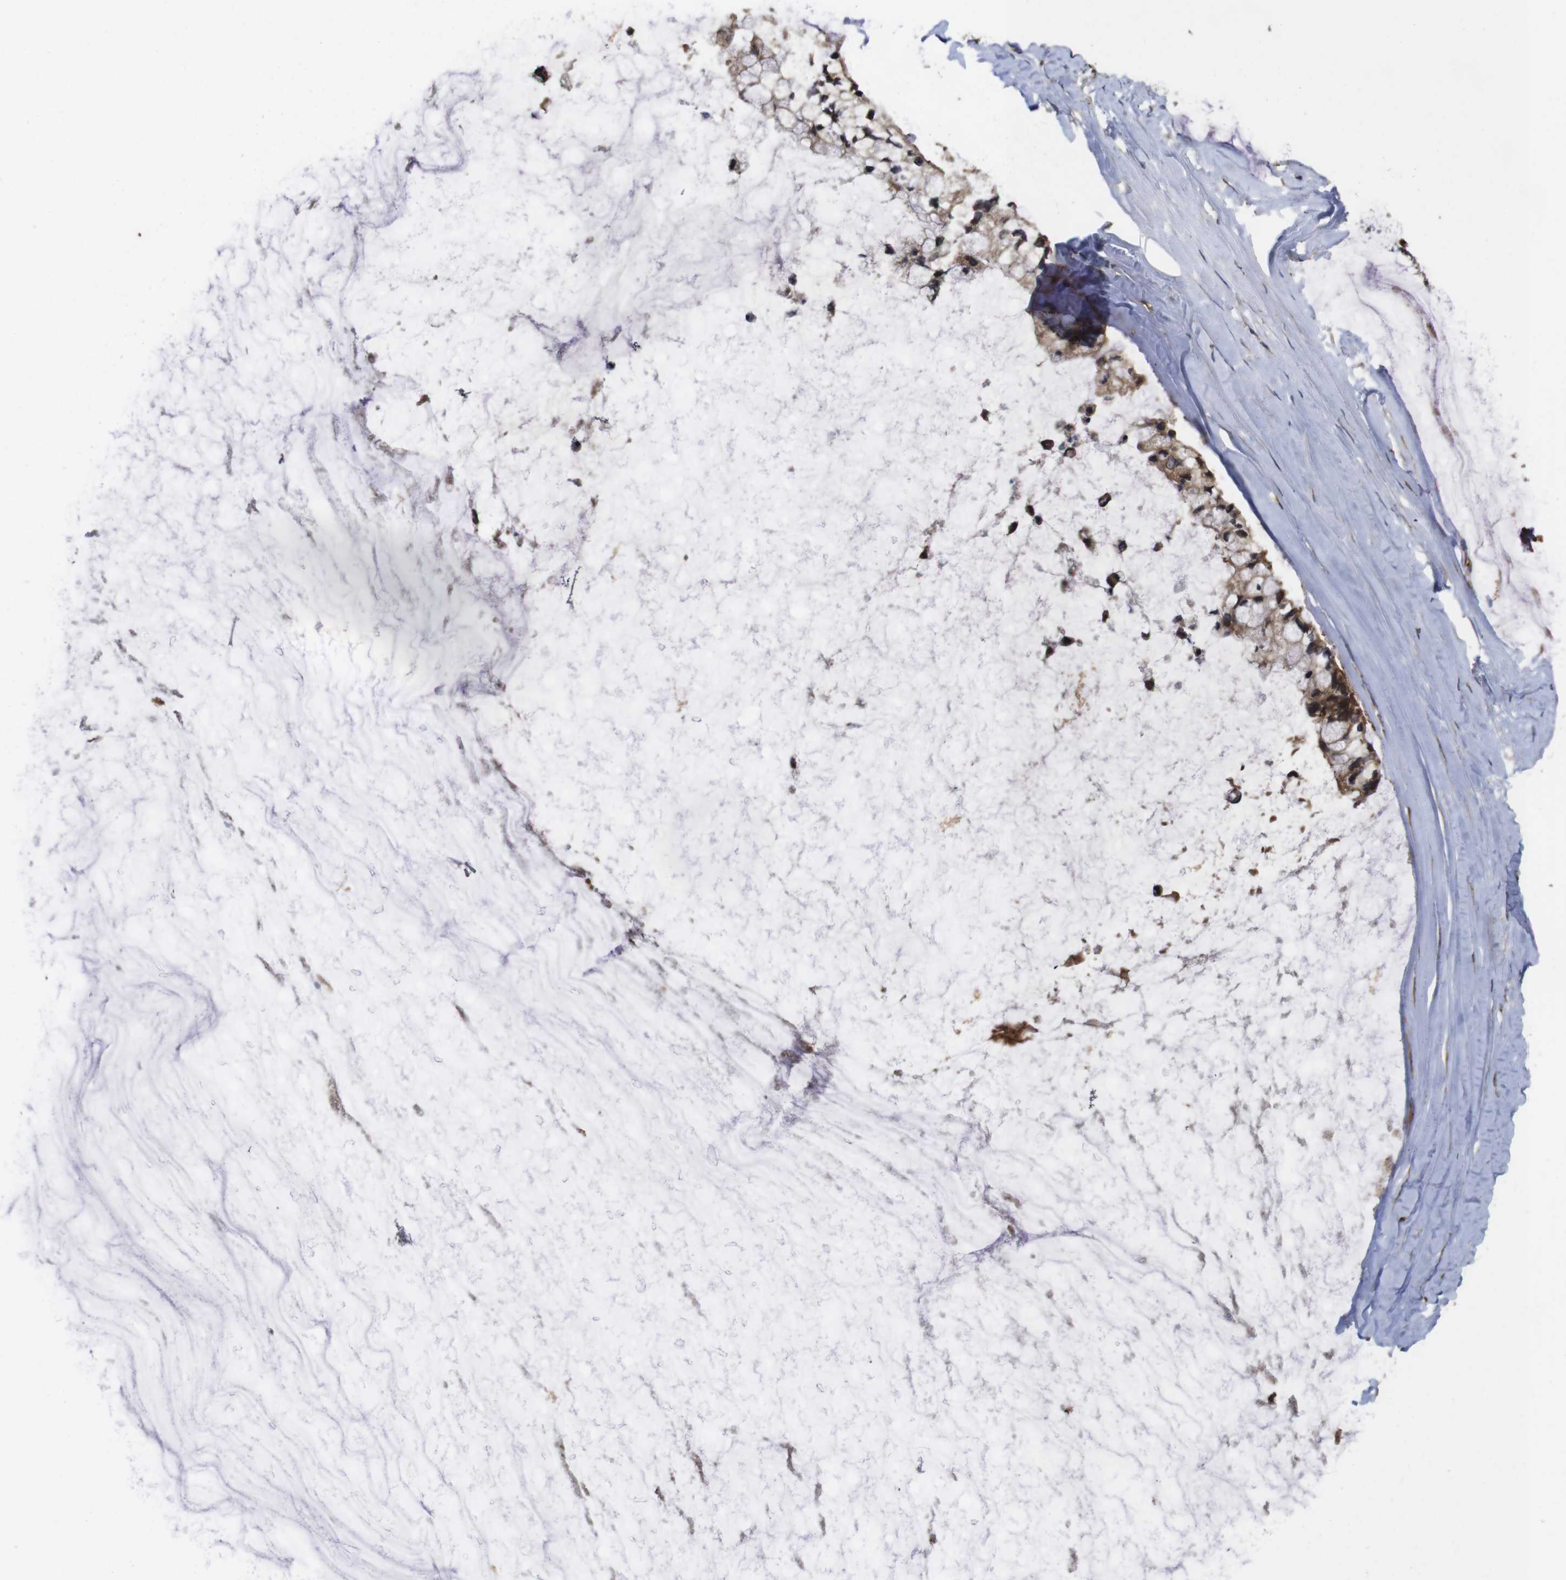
{"staining": {"intensity": "moderate", "quantity": ">75%", "location": "cytoplasmic/membranous"}, "tissue": "ovarian cancer", "cell_type": "Tumor cells", "image_type": "cancer", "snomed": [{"axis": "morphology", "description": "Cystadenocarcinoma, mucinous, NOS"}, {"axis": "topography", "description": "Ovary"}], "caption": "The photomicrograph exhibits staining of ovarian mucinous cystadenocarcinoma, revealing moderate cytoplasmic/membranous protein staining (brown color) within tumor cells.", "gene": "PTPN14", "patient": {"sex": "female", "age": 39}}